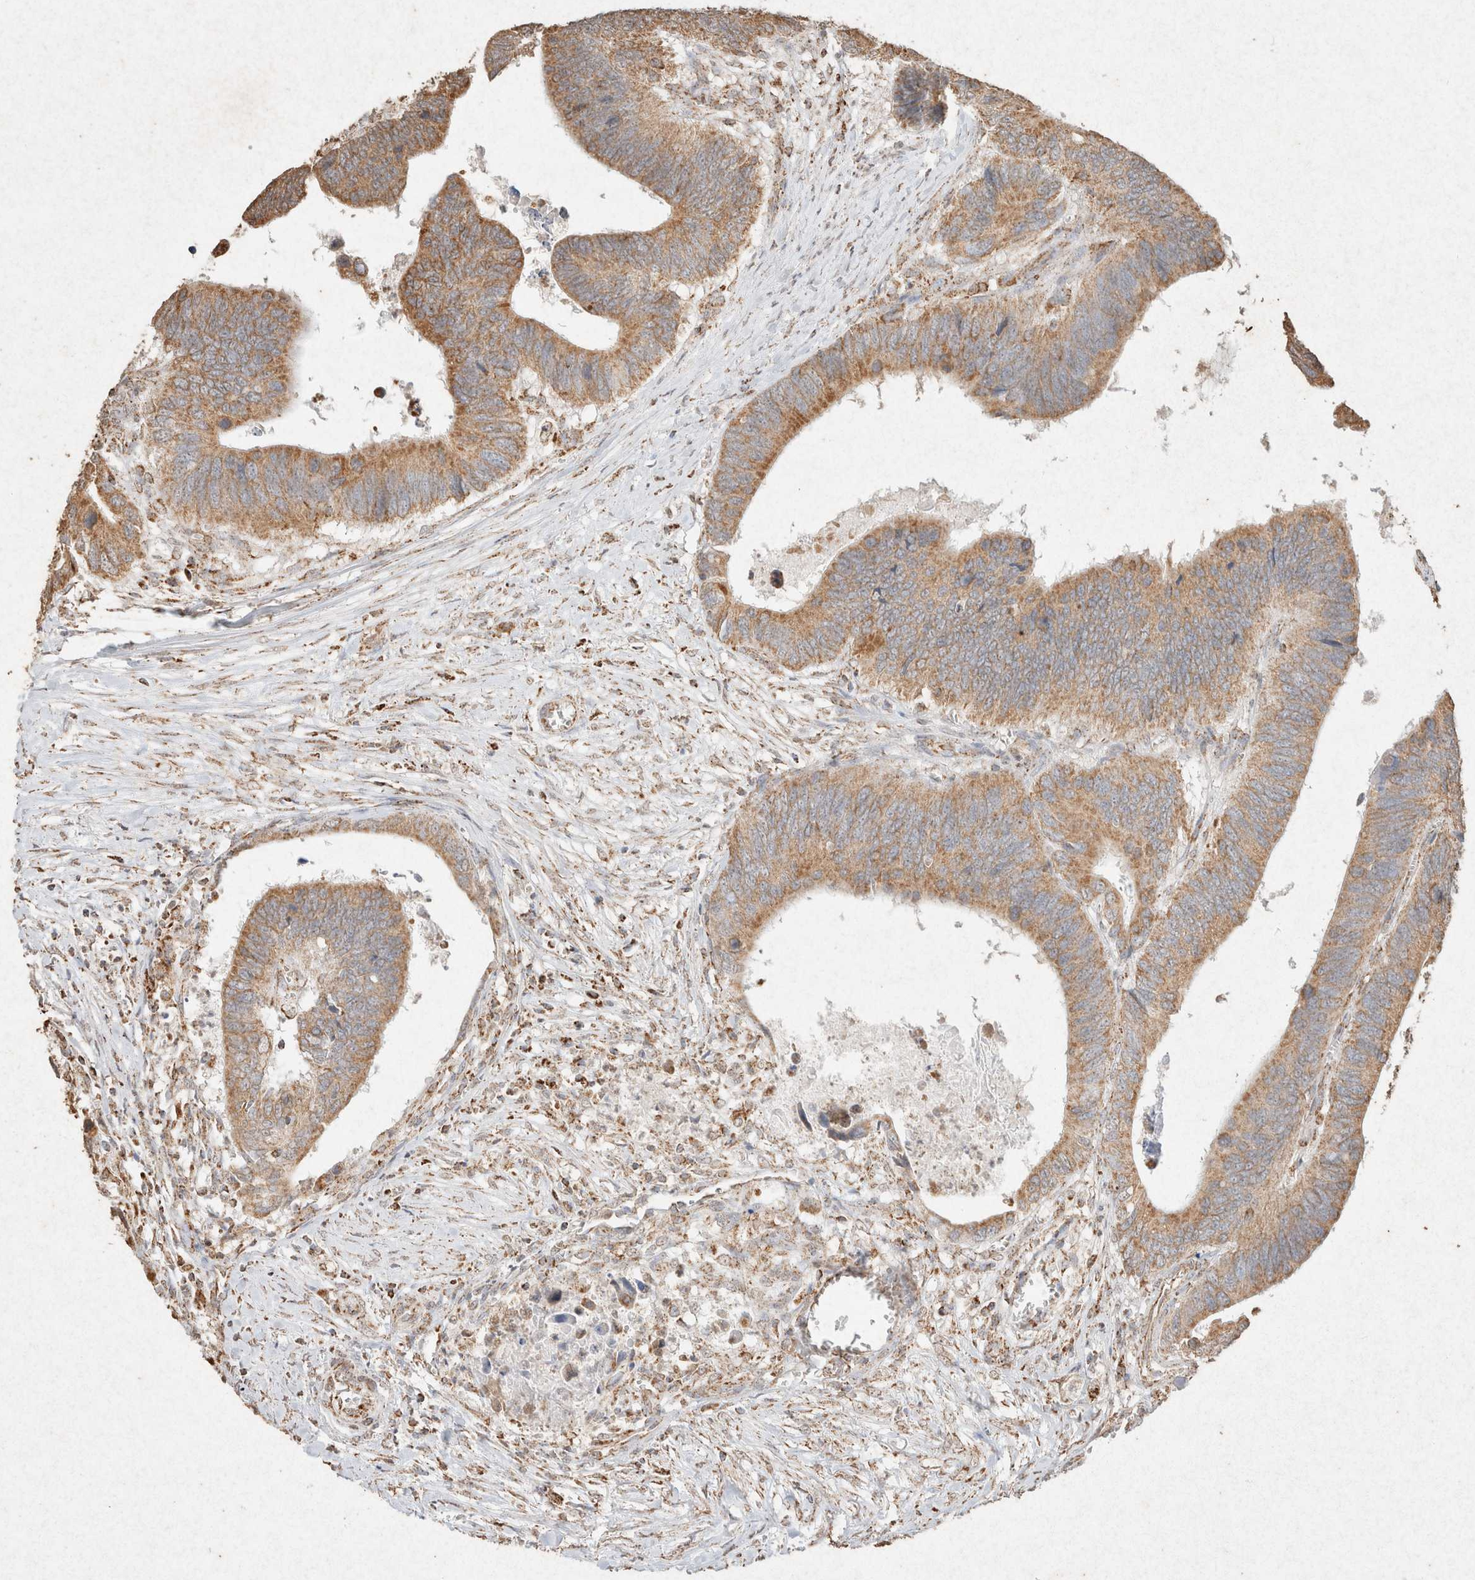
{"staining": {"intensity": "moderate", "quantity": ">75%", "location": "cytoplasmic/membranous"}, "tissue": "colorectal cancer", "cell_type": "Tumor cells", "image_type": "cancer", "snomed": [{"axis": "morphology", "description": "Adenocarcinoma, NOS"}, {"axis": "topography", "description": "Colon"}], "caption": "A high-resolution photomicrograph shows IHC staining of adenocarcinoma (colorectal), which exhibits moderate cytoplasmic/membranous expression in about >75% of tumor cells.", "gene": "SDC2", "patient": {"sex": "male", "age": 72}}